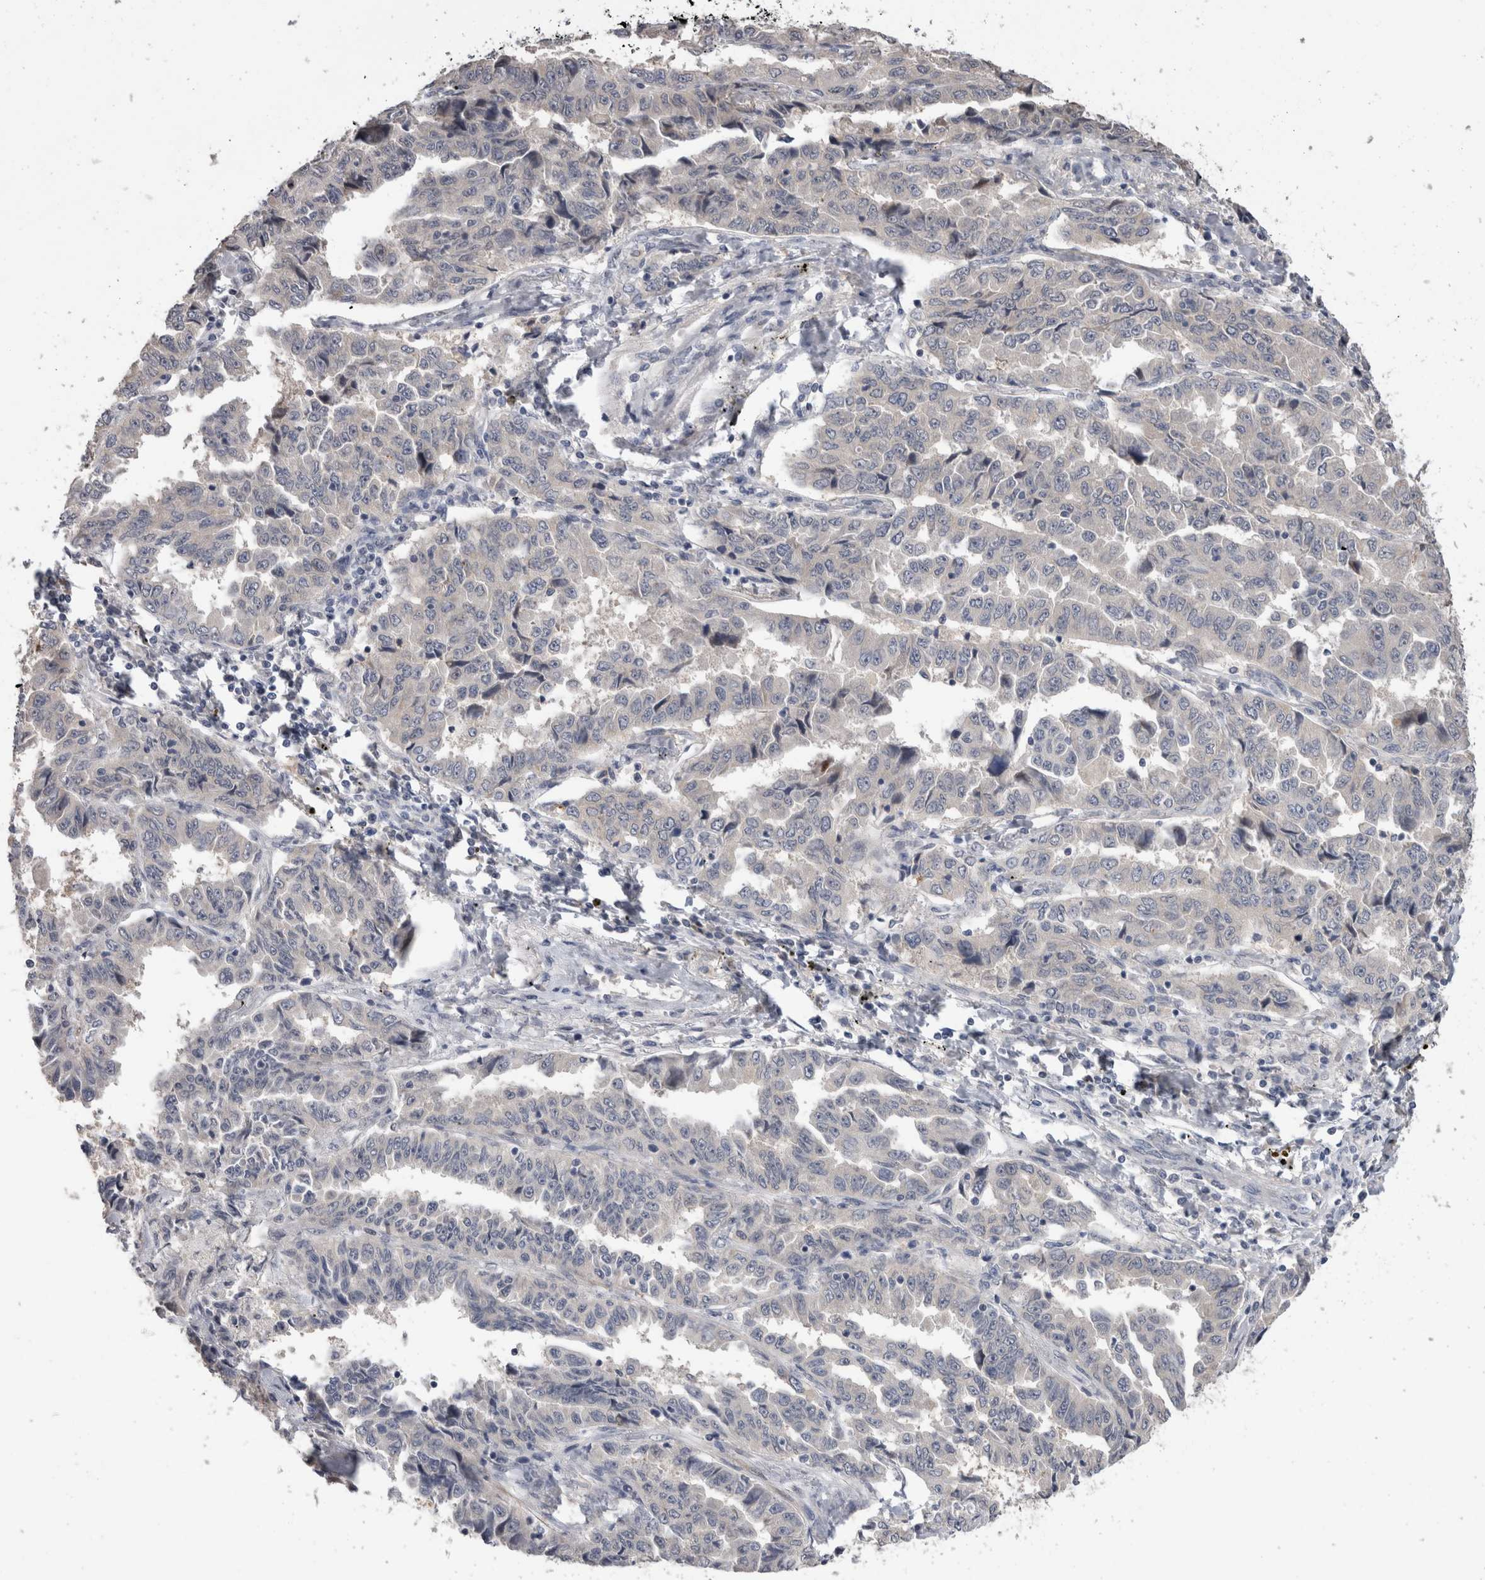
{"staining": {"intensity": "negative", "quantity": "none", "location": "none"}, "tissue": "lung cancer", "cell_type": "Tumor cells", "image_type": "cancer", "snomed": [{"axis": "morphology", "description": "Adenocarcinoma, NOS"}, {"axis": "topography", "description": "Lung"}], "caption": "The immunohistochemistry (IHC) micrograph has no significant staining in tumor cells of adenocarcinoma (lung) tissue.", "gene": "CRYBG1", "patient": {"sex": "female", "age": 51}}